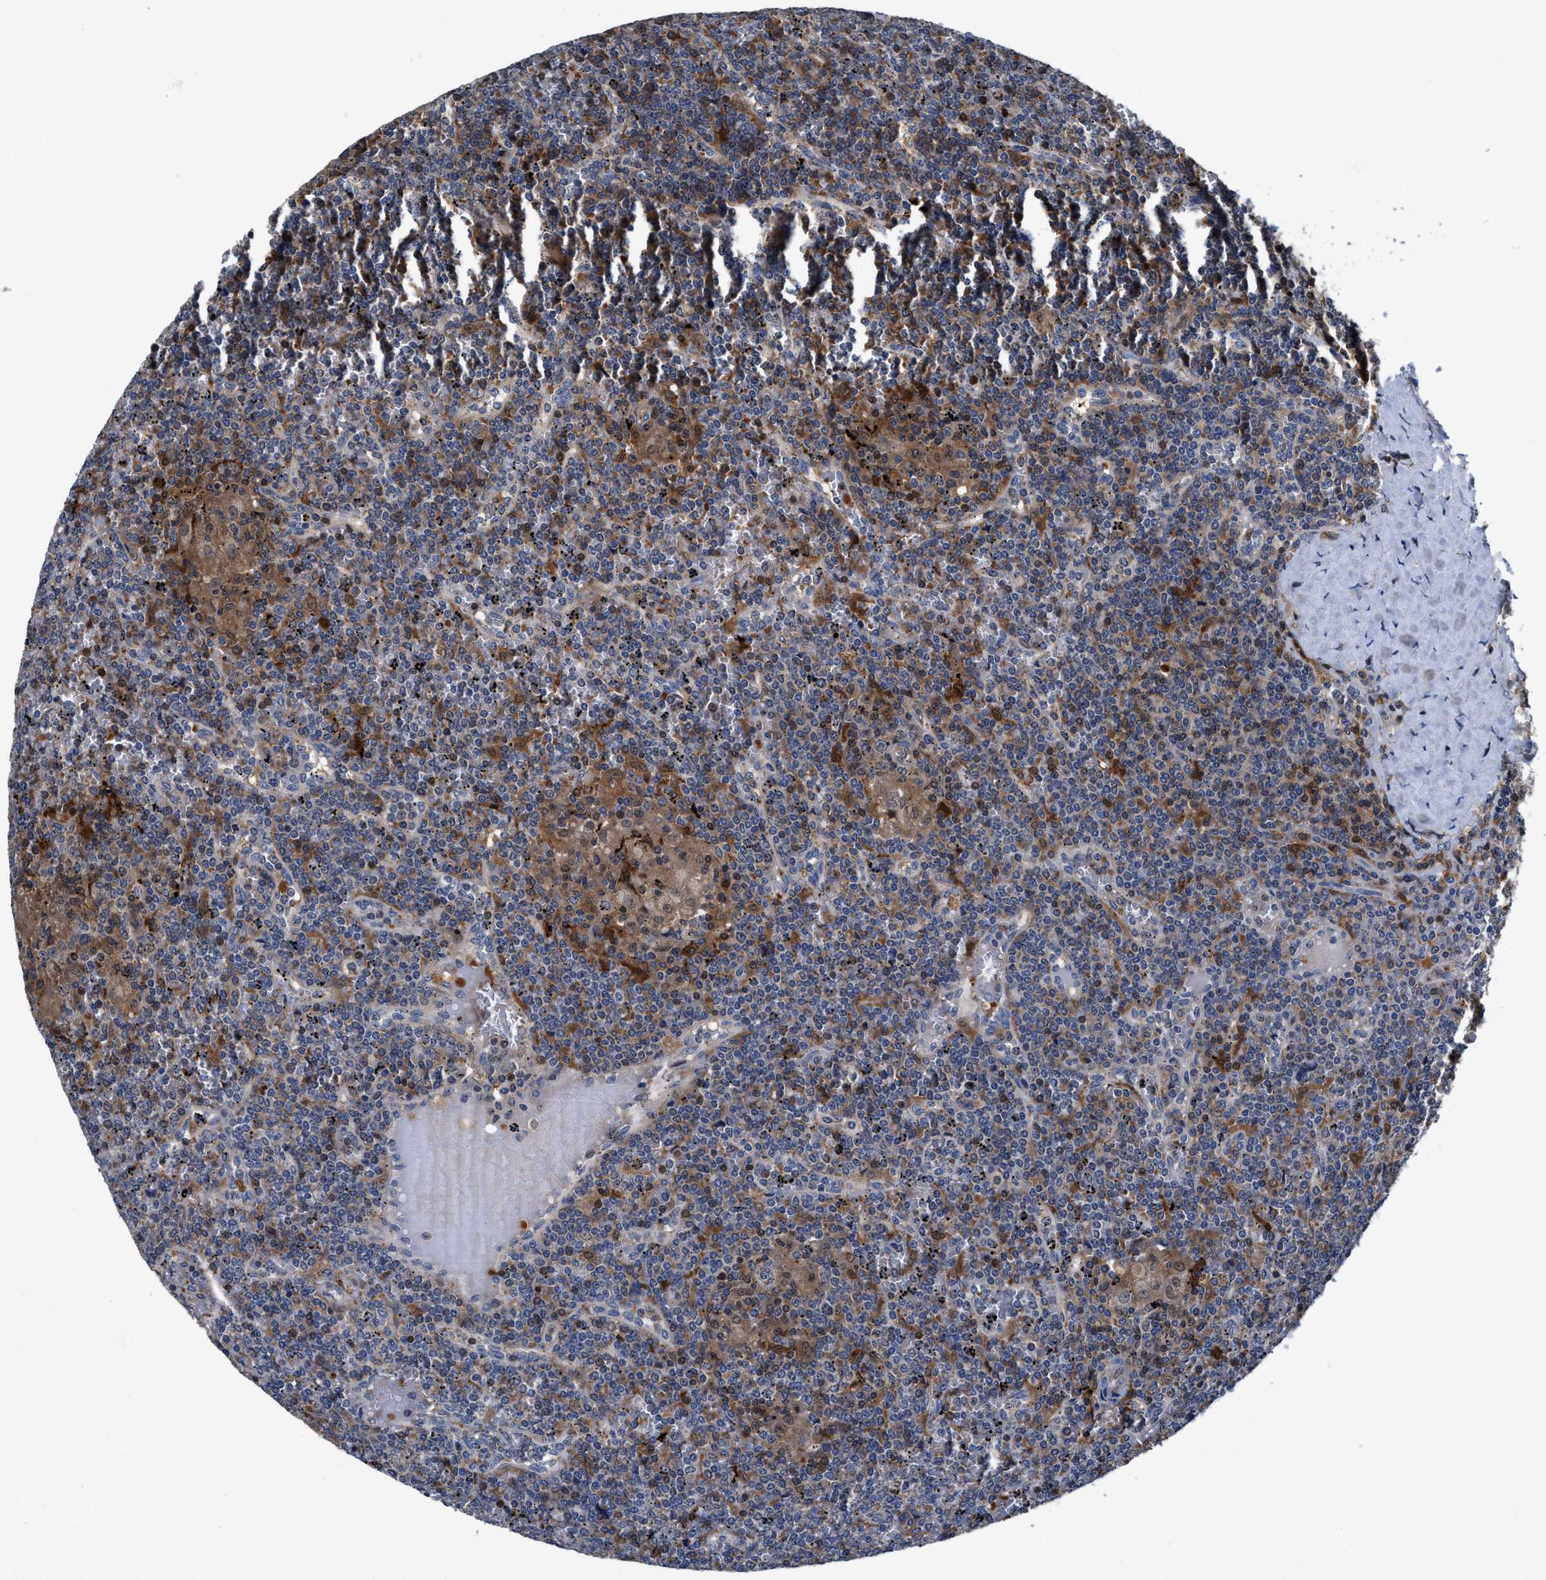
{"staining": {"intensity": "moderate", "quantity": "25%-75%", "location": "cytoplasmic/membranous"}, "tissue": "lymphoma", "cell_type": "Tumor cells", "image_type": "cancer", "snomed": [{"axis": "morphology", "description": "Malignant lymphoma, non-Hodgkin's type, Low grade"}, {"axis": "topography", "description": "Spleen"}], "caption": "There is medium levels of moderate cytoplasmic/membranous expression in tumor cells of lymphoma, as demonstrated by immunohistochemical staining (brown color).", "gene": "RGS10", "patient": {"sex": "female", "age": 19}}